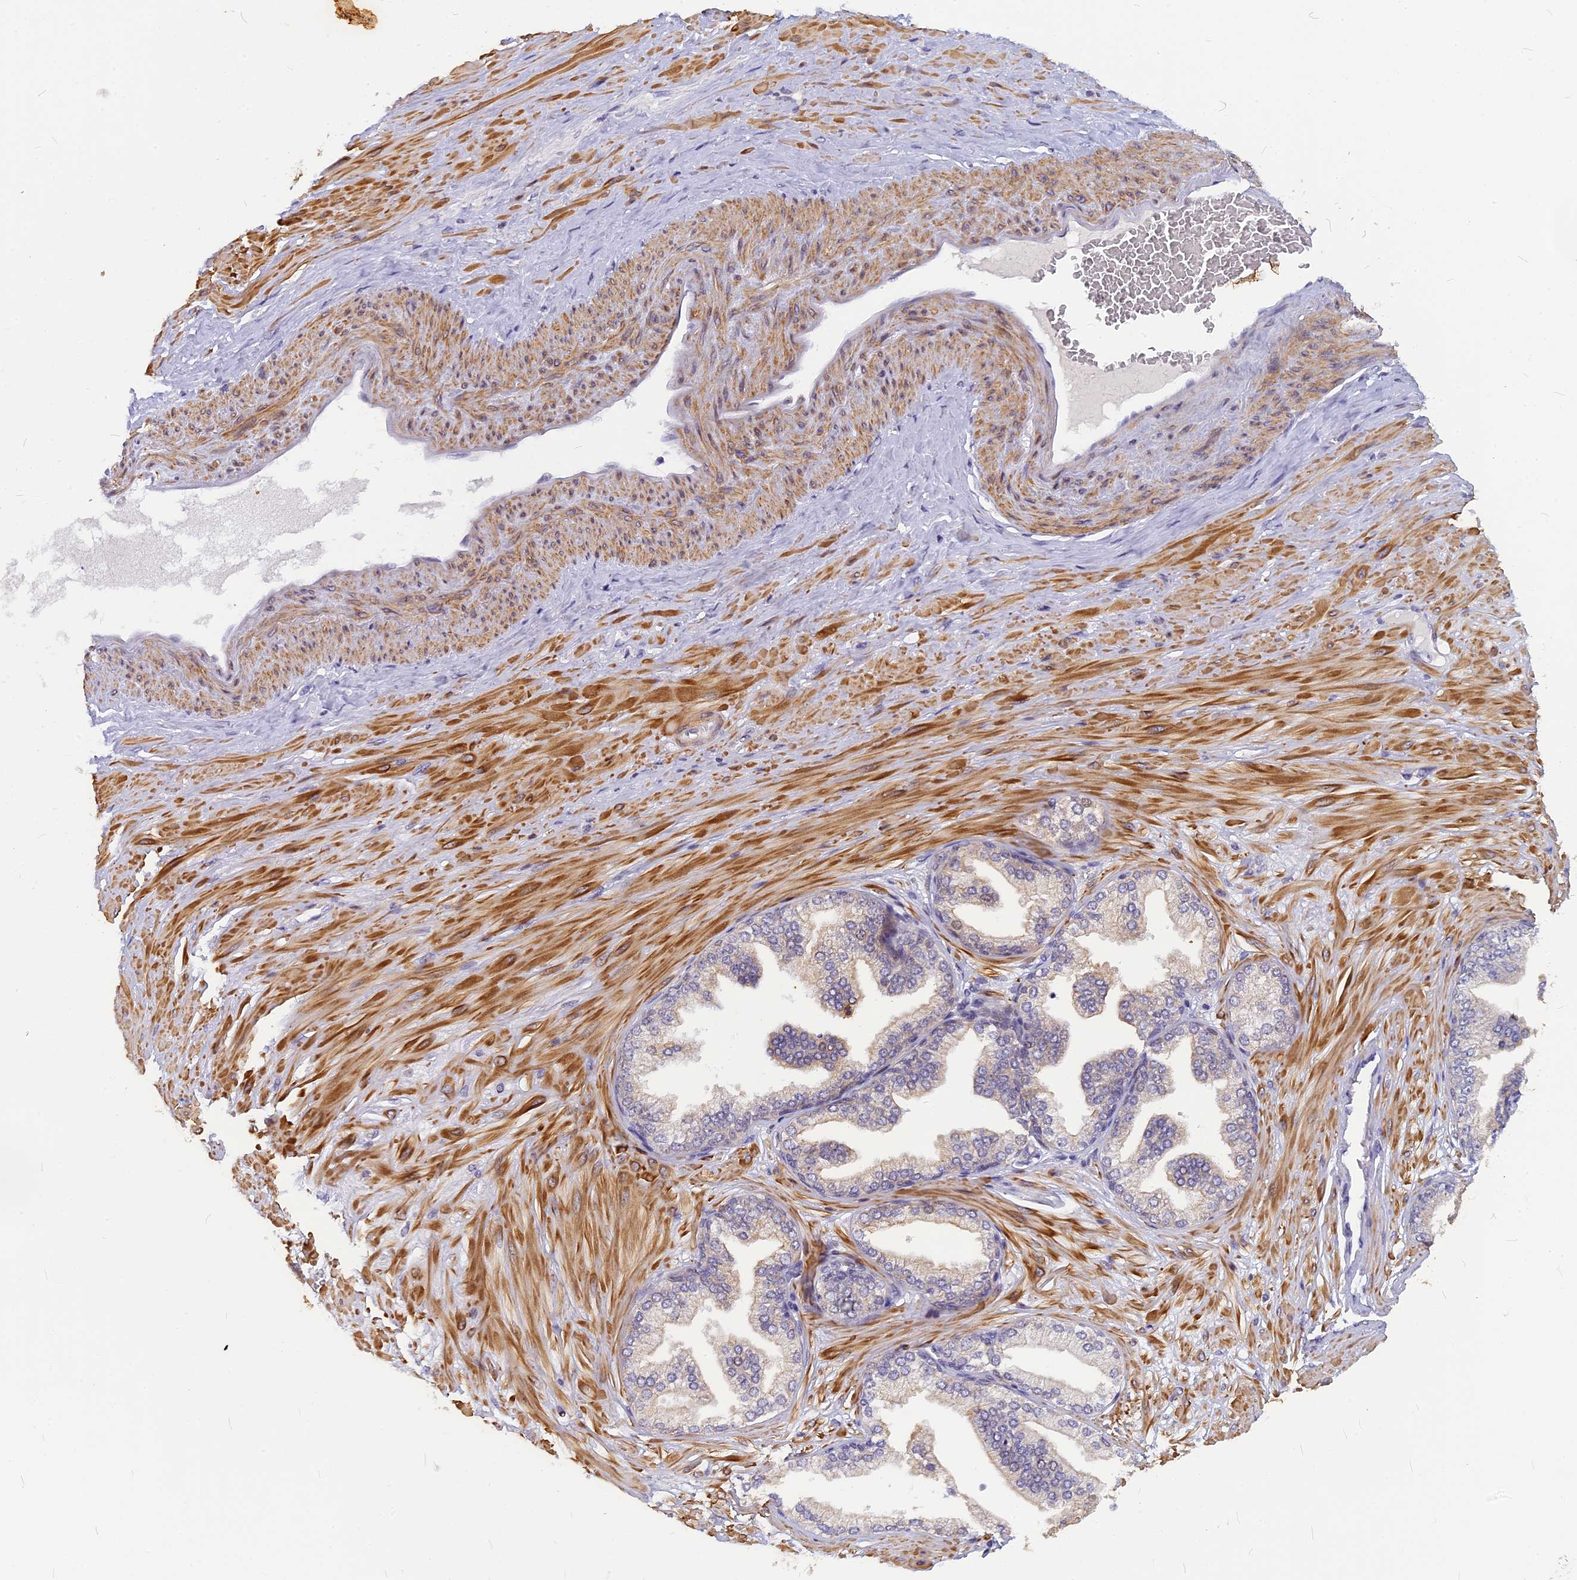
{"staining": {"intensity": "negative", "quantity": "none", "location": "none"}, "tissue": "adipose tissue", "cell_type": "Adipocytes", "image_type": "normal", "snomed": [{"axis": "morphology", "description": "Normal tissue, NOS"}, {"axis": "morphology", "description": "Adenocarcinoma, Low grade"}, {"axis": "topography", "description": "Prostate"}, {"axis": "topography", "description": "Peripheral nerve tissue"}], "caption": "Adipocytes show no significant protein expression in benign adipose tissue. Brightfield microscopy of IHC stained with DAB (brown) and hematoxylin (blue), captured at high magnification.", "gene": "ANKRD34B", "patient": {"sex": "male", "age": 63}}